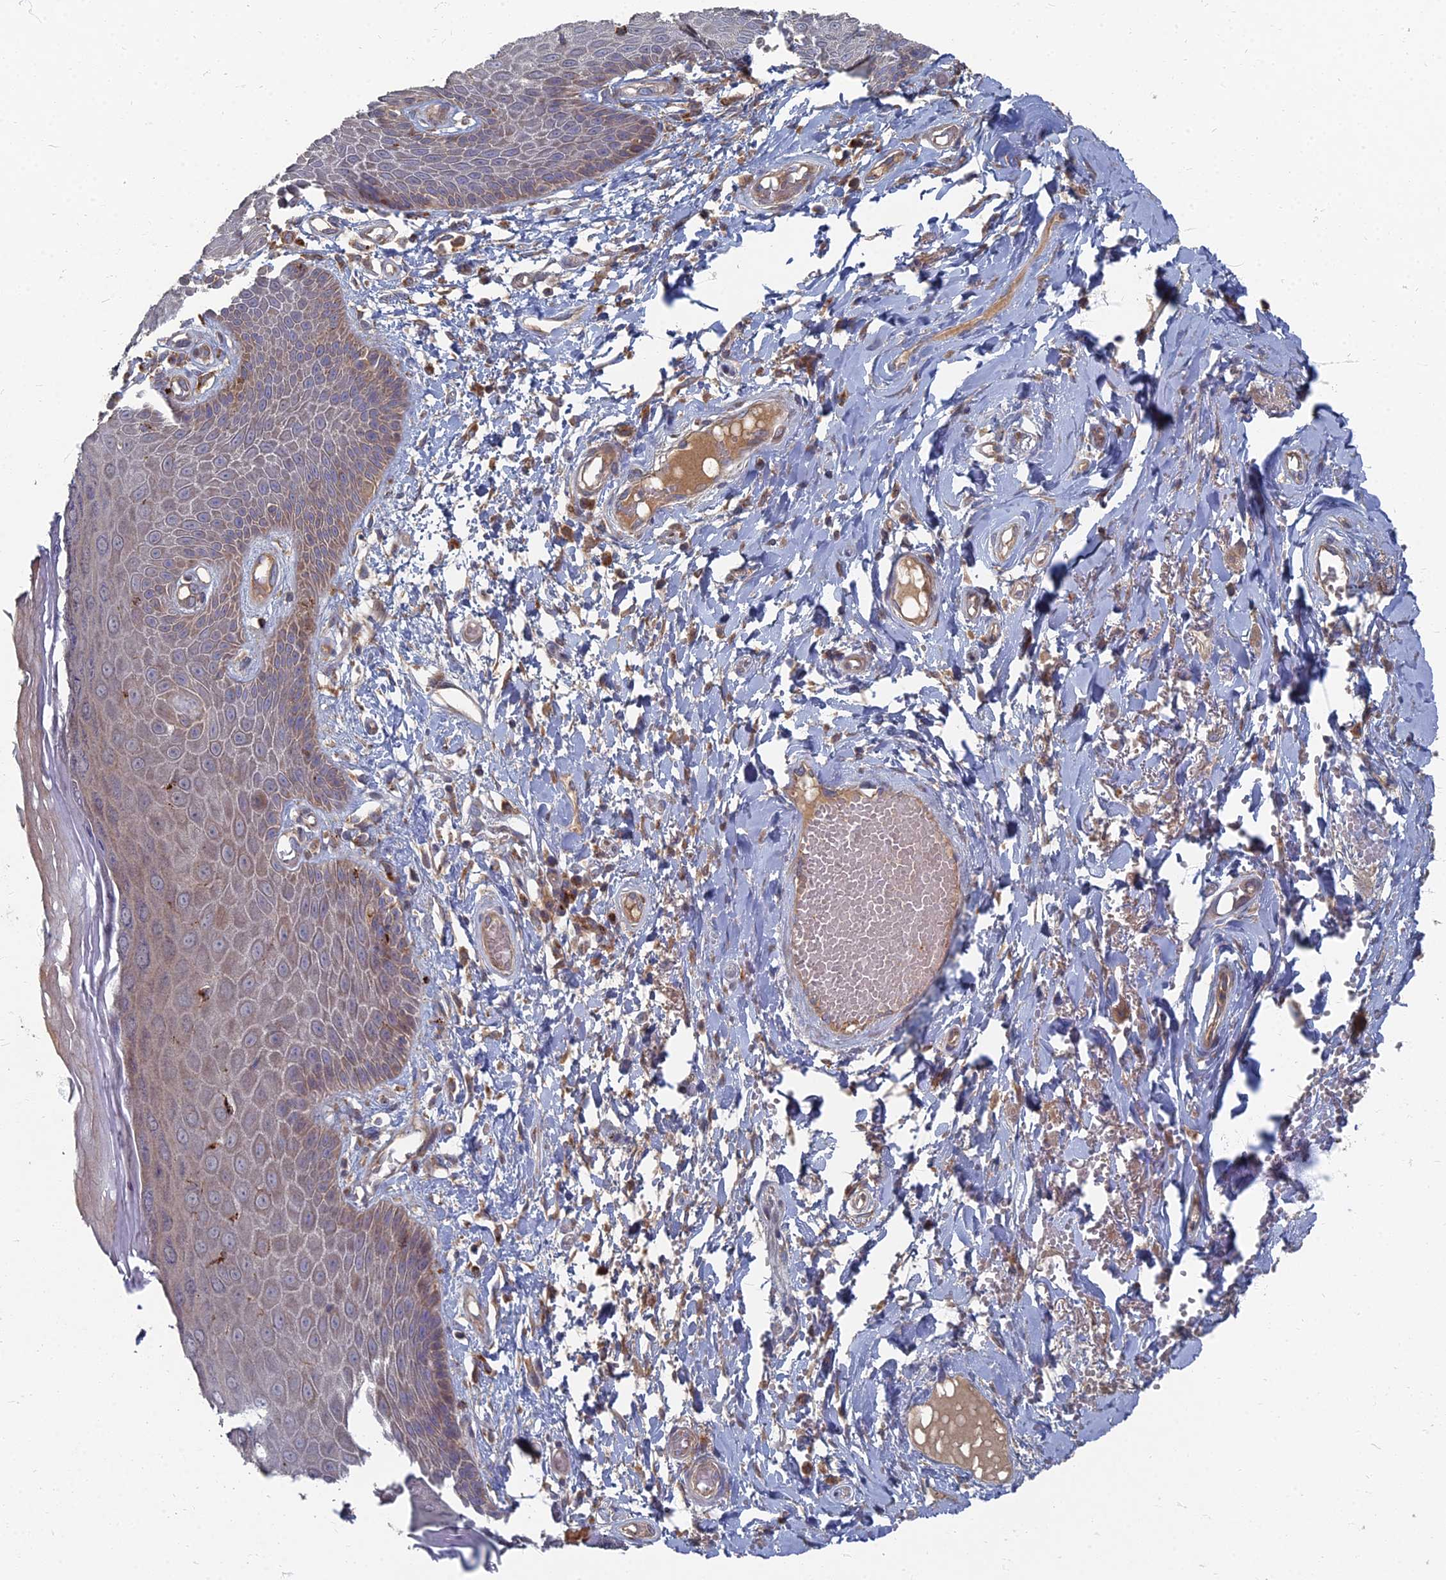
{"staining": {"intensity": "weak", "quantity": "25%-75%", "location": "cytoplasmic/membranous"}, "tissue": "skin", "cell_type": "Epidermal cells", "image_type": "normal", "snomed": [{"axis": "morphology", "description": "Normal tissue, NOS"}, {"axis": "topography", "description": "Anal"}], "caption": "Weak cytoplasmic/membranous expression for a protein is appreciated in about 25%-75% of epidermal cells of unremarkable skin using immunohistochemistry (IHC).", "gene": "PPCDC", "patient": {"sex": "male", "age": 78}}